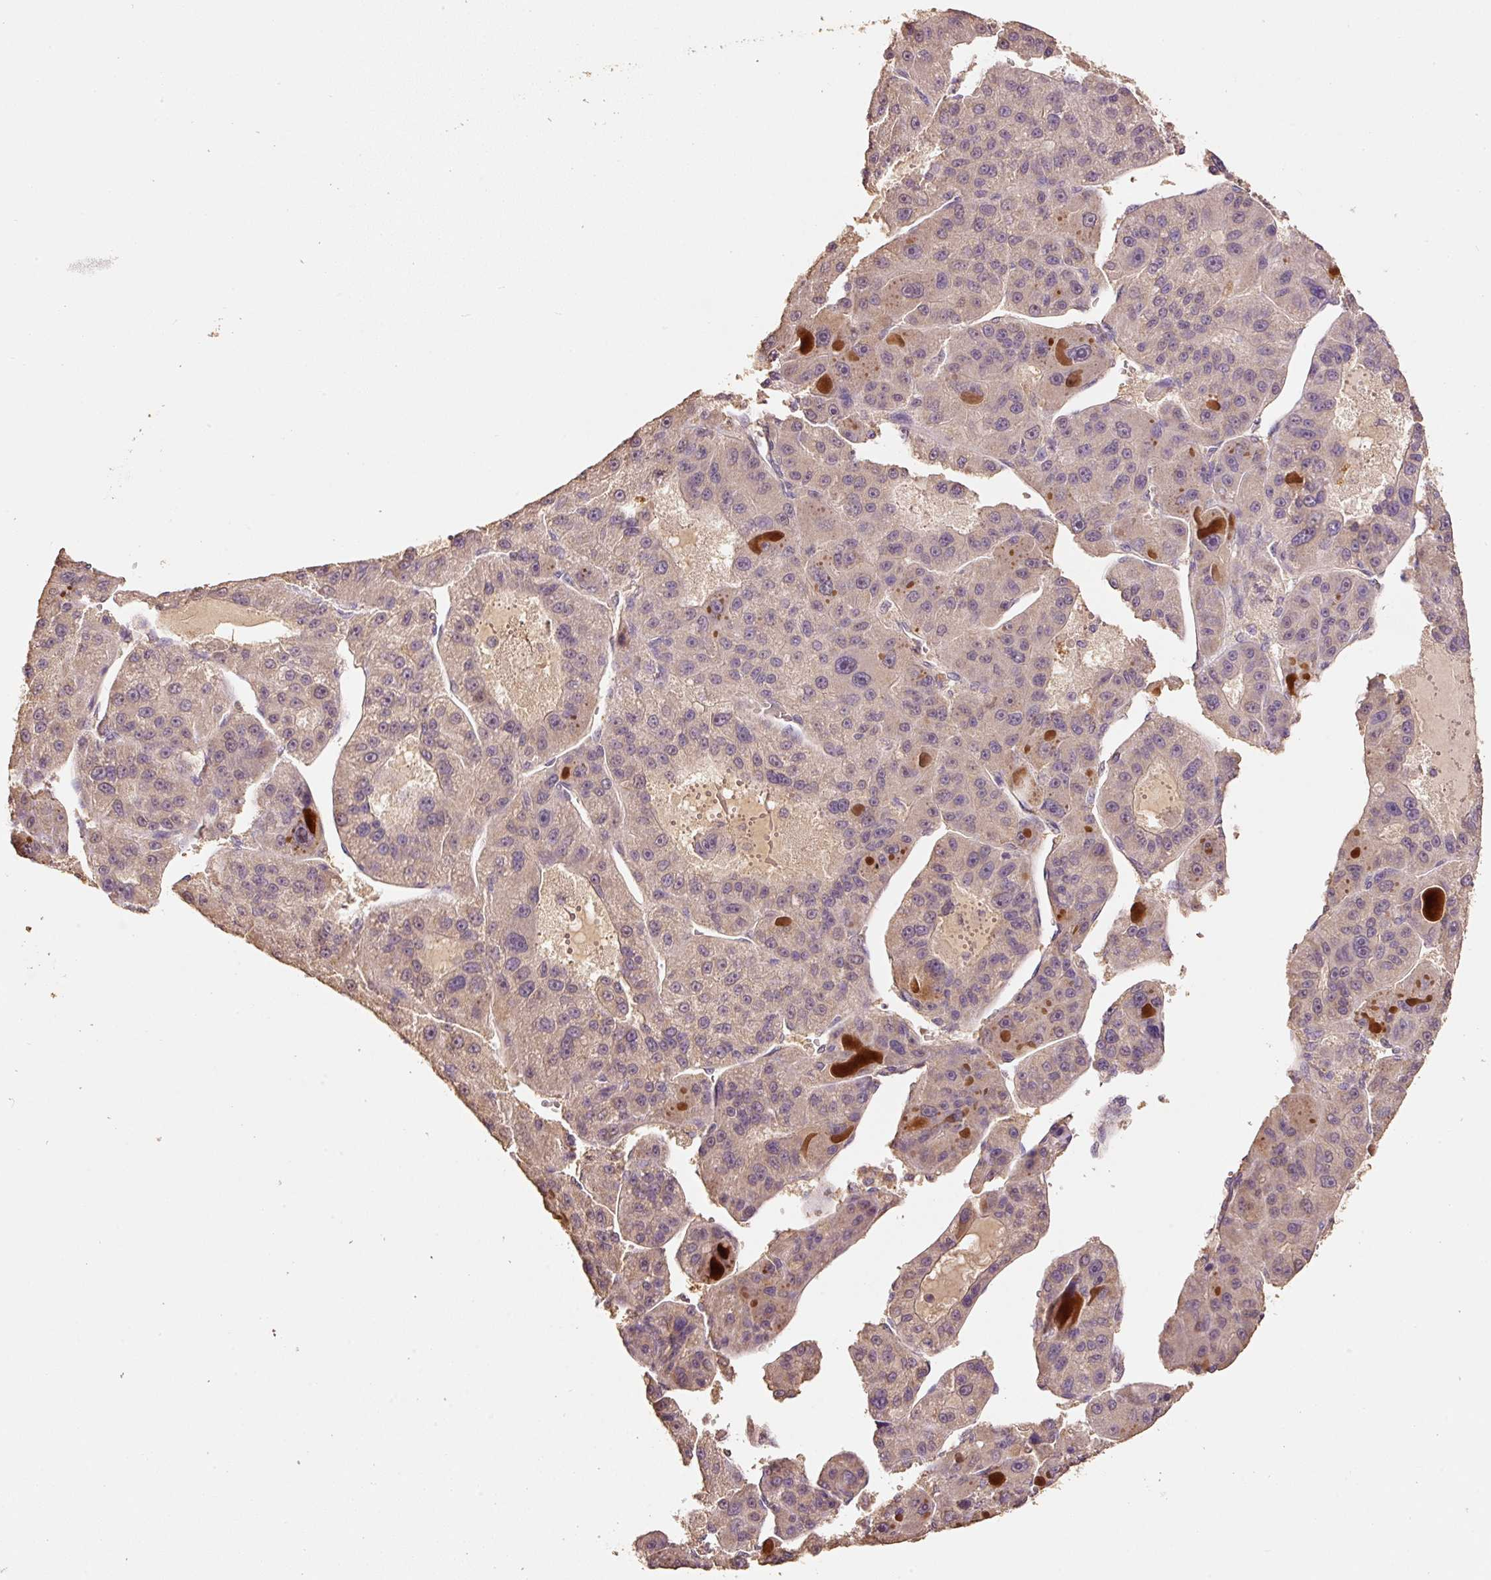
{"staining": {"intensity": "strong", "quantity": "<25%", "location": "cytoplasmic/membranous"}, "tissue": "liver cancer", "cell_type": "Tumor cells", "image_type": "cancer", "snomed": [{"axis": "morphology", "description": "Carcinoma, Hepatocellular, NOS"}, {"axis": "topography", "description": "Liver"}], "caption": "IHC of human hepatocellular carcinoma (liver) shows medium levels of strong cytoplasmic/membranous expression in about <25% of tumor cells.", "gene": "HERC2", "patient": {"sex": "male", "age": 76}}